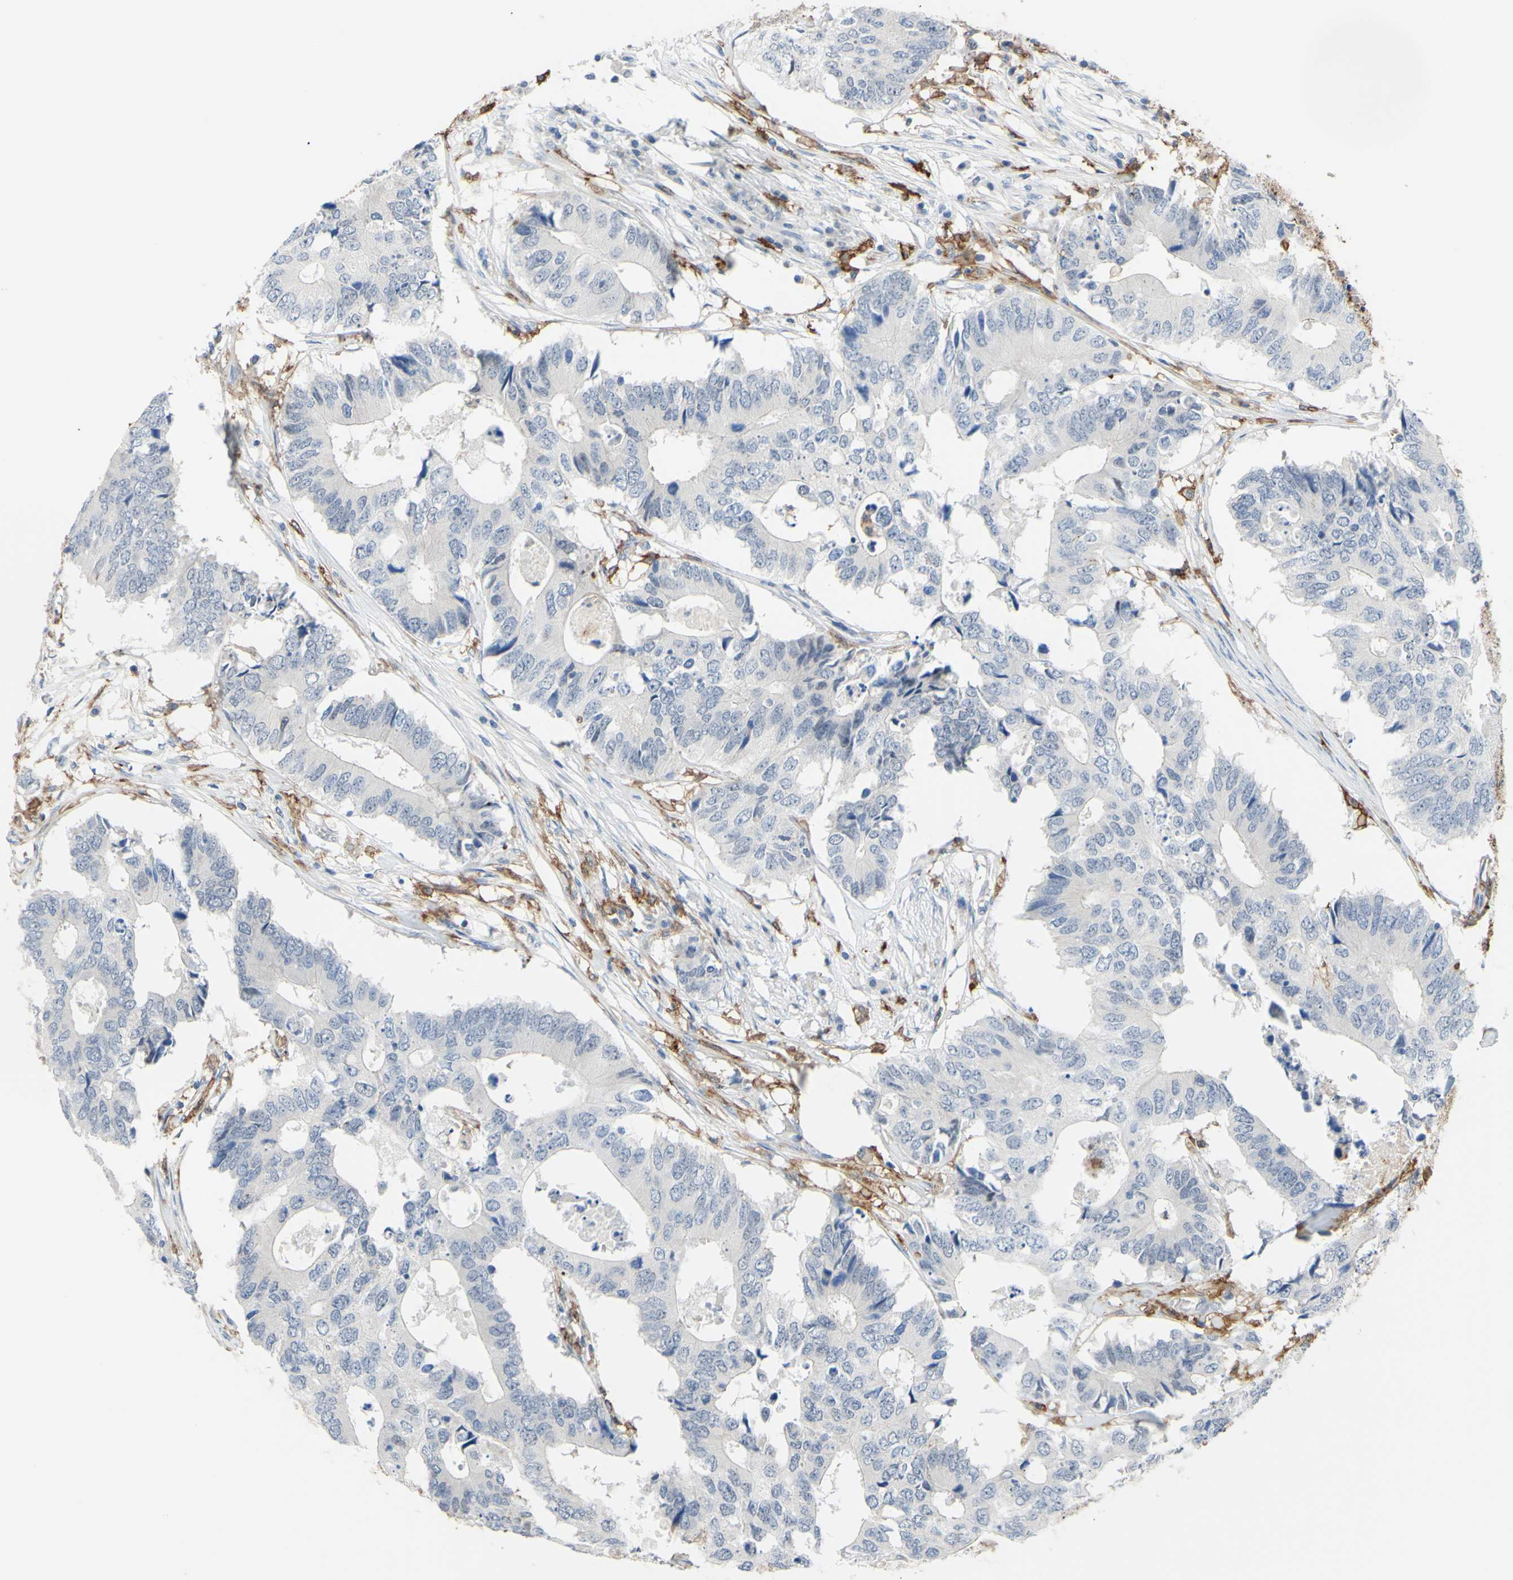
{"staining": {"intensity": "negative", "quantity": "none", "location": "none"}, "tissue": "colorectal cancer", "cell_type": "Tumor cells", "image_type": "cancer", "snomed": [{"axis": "morphology", "description": "Adenocarcinoma, NOS"}, {"axis": "topography", "description": "Colon"}], "caption": "The immunohistochemistry photomicrograph has no significant staining in tumor cells of colorectal adenocarcinoma tissue.", "gene": "FCGR2A", "patient": {"sex": "male", "age": 71}}